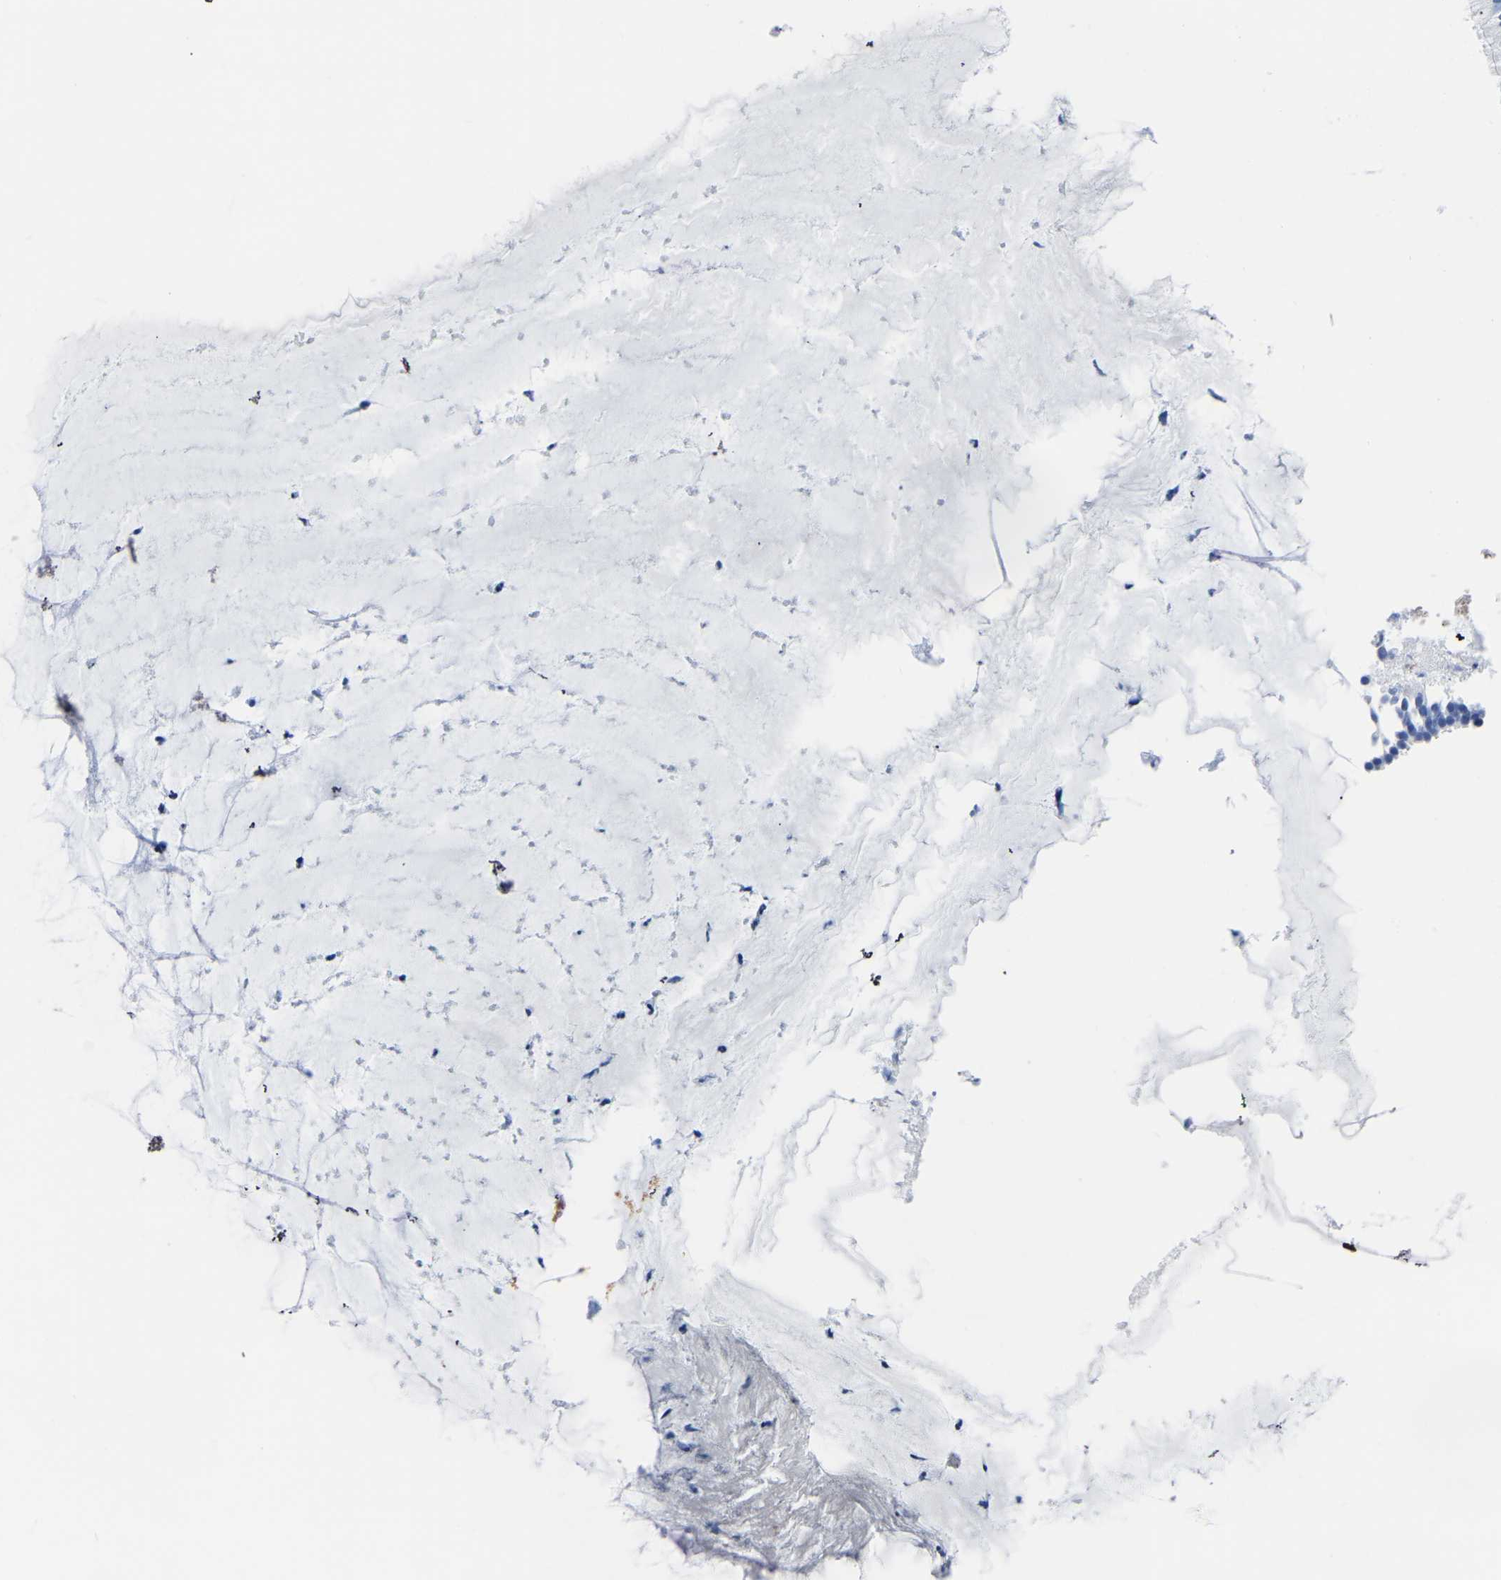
{"staining": {"intensity": "negative", "quantity": "none", "location": "none"}, "tissue": "nasopharynx", "cell_type": "Respiratory epithelial cells", "image_type": "normal", "snomed": [{"axis": "morphology", "description": "Normal tissue, NOS"}, {"axis": "topography", "description": "Nasopharynx"}], "caption": "This is an IHC photomicrograph of benign human nasopharynx. There is no positivity in respiratory epithelial cells.", "gene": "SLC45A3", "patient": {"sex": "male", "age": 21}}